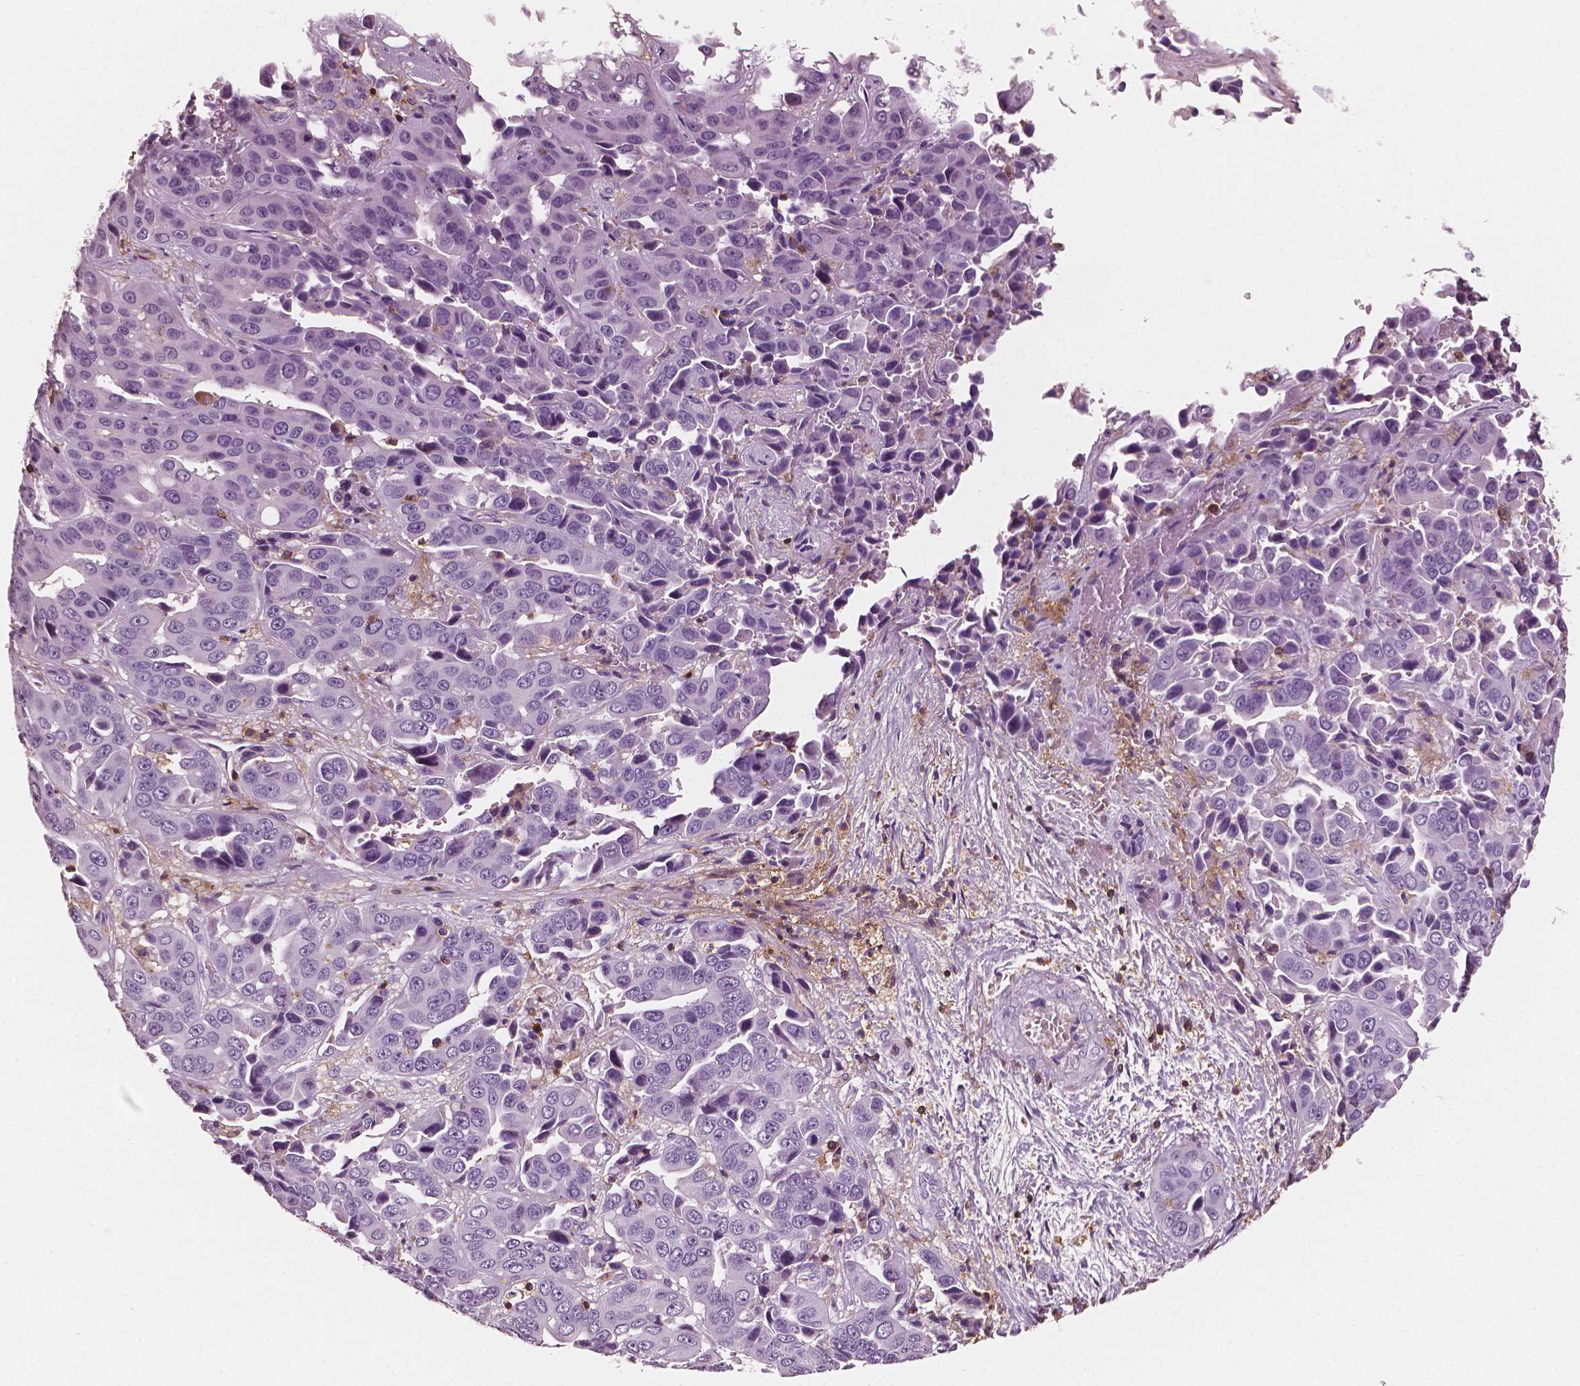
{"staining": {"intensity": "negative", "quantity": "none", "location": "none"}, "tissue": "liver cancer", "cell_type": "Tumor cells", "image_type": "cancer", "snomed": [{"axis": "morphology", "description": "Cholangiocarcinoma"}, {"axis": "topography", "description": "Liver"}], "caption": "This is an immunohistochemistry histopathology image of liver cancer. There is no staining in tumor cells.", "gene": "PTPRC", "patient": {"sex": "female", "age": 52}}